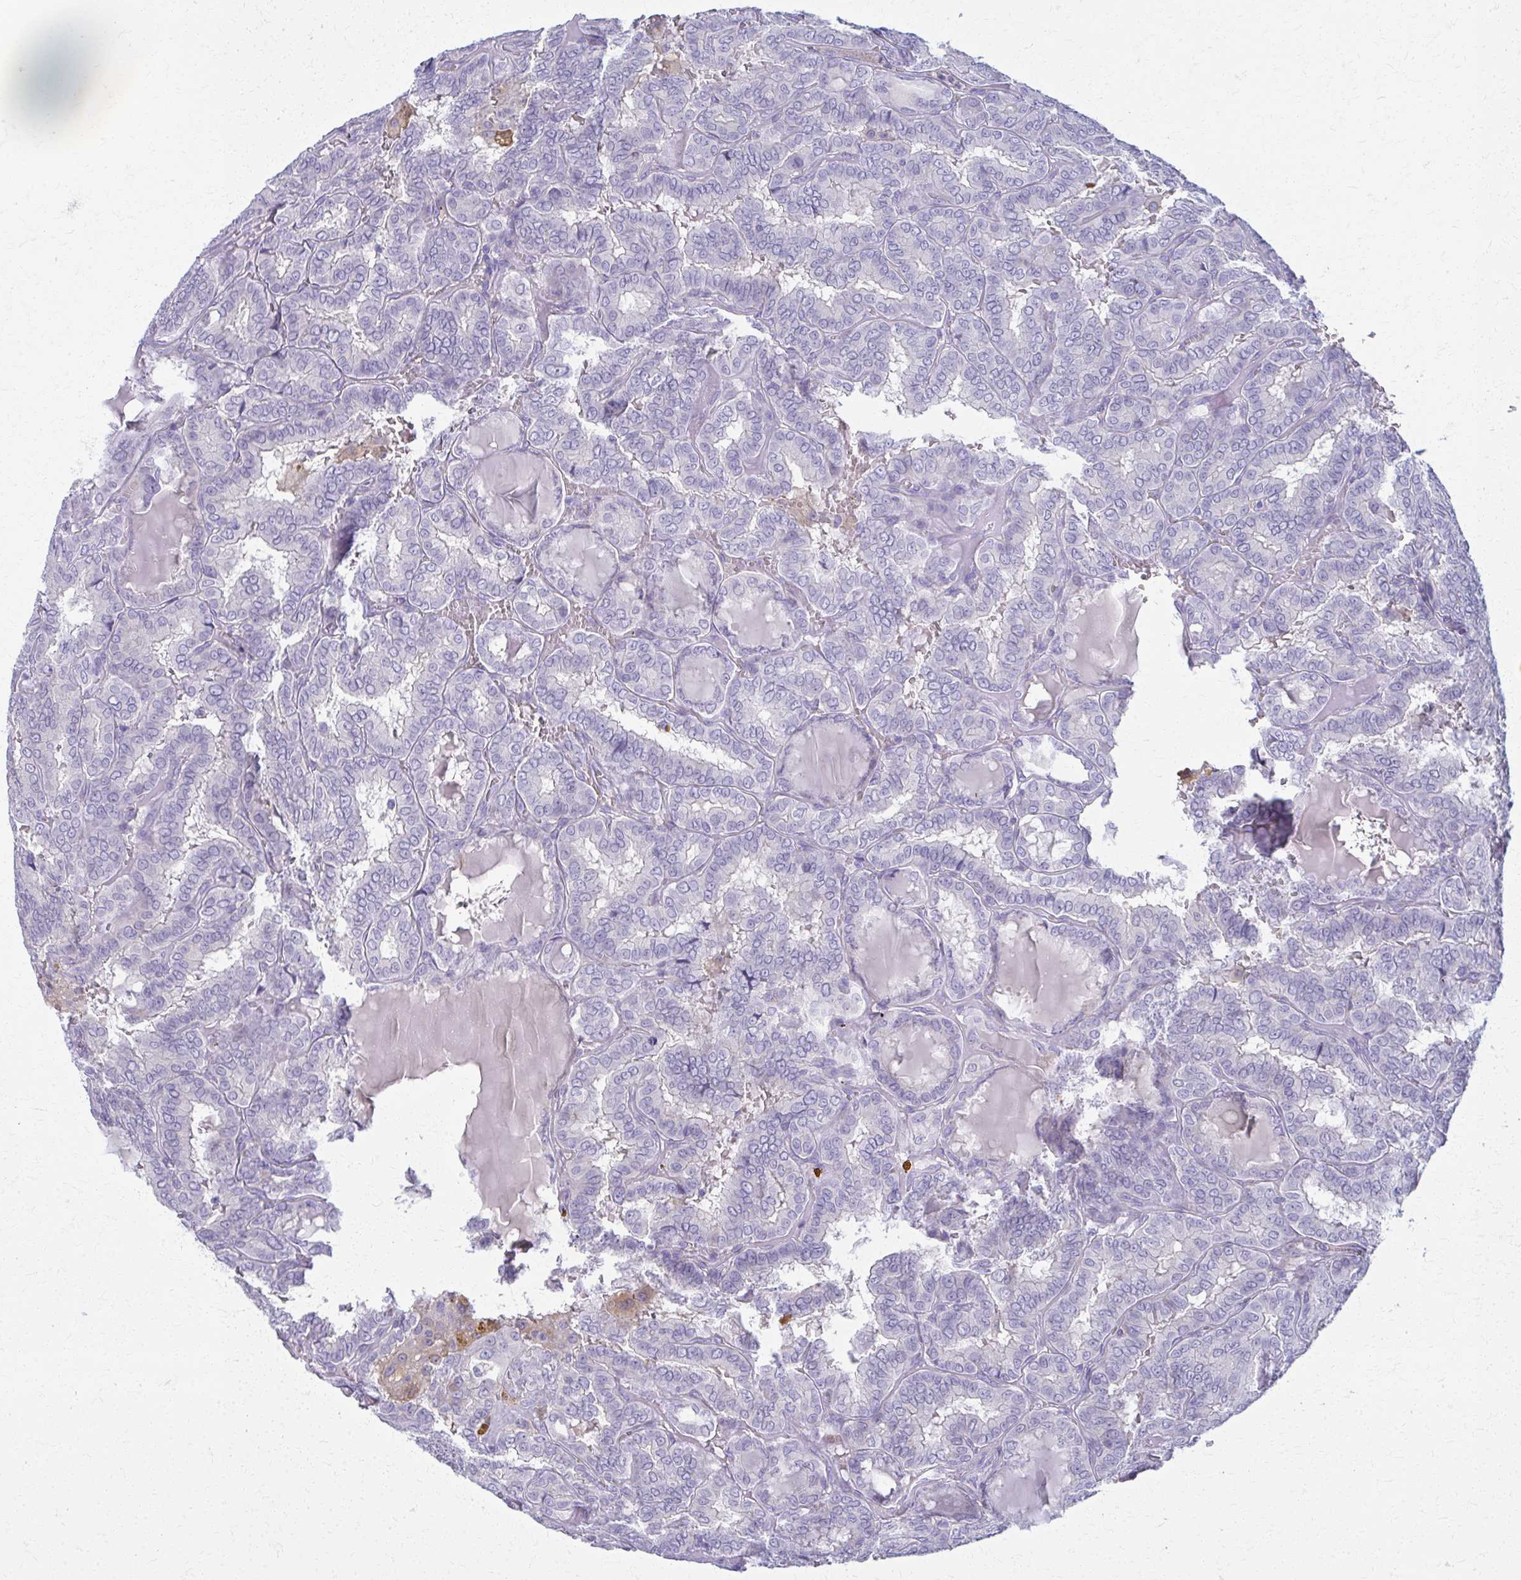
{"staining": {"intensity": "negative", "quantity": "none", "location": "none"}, "tissue": "thyroid cancer", "cell_type": "Tumor cells", "image_type": "cancer", "snomed": [{"axis": "morphology", "description": "Papillary adenocarcinoma, NOS"}, {"axis": "topography", "description": "Thyroid gland"}], "caption": "DAB (3,3'-diaminobenzidine) immunohistochemical staining of thyroid cancer reveals no significant positivity in tumor cells.", "gene": "OR4M1", "patient": {"sex": "female", "age": 46}}